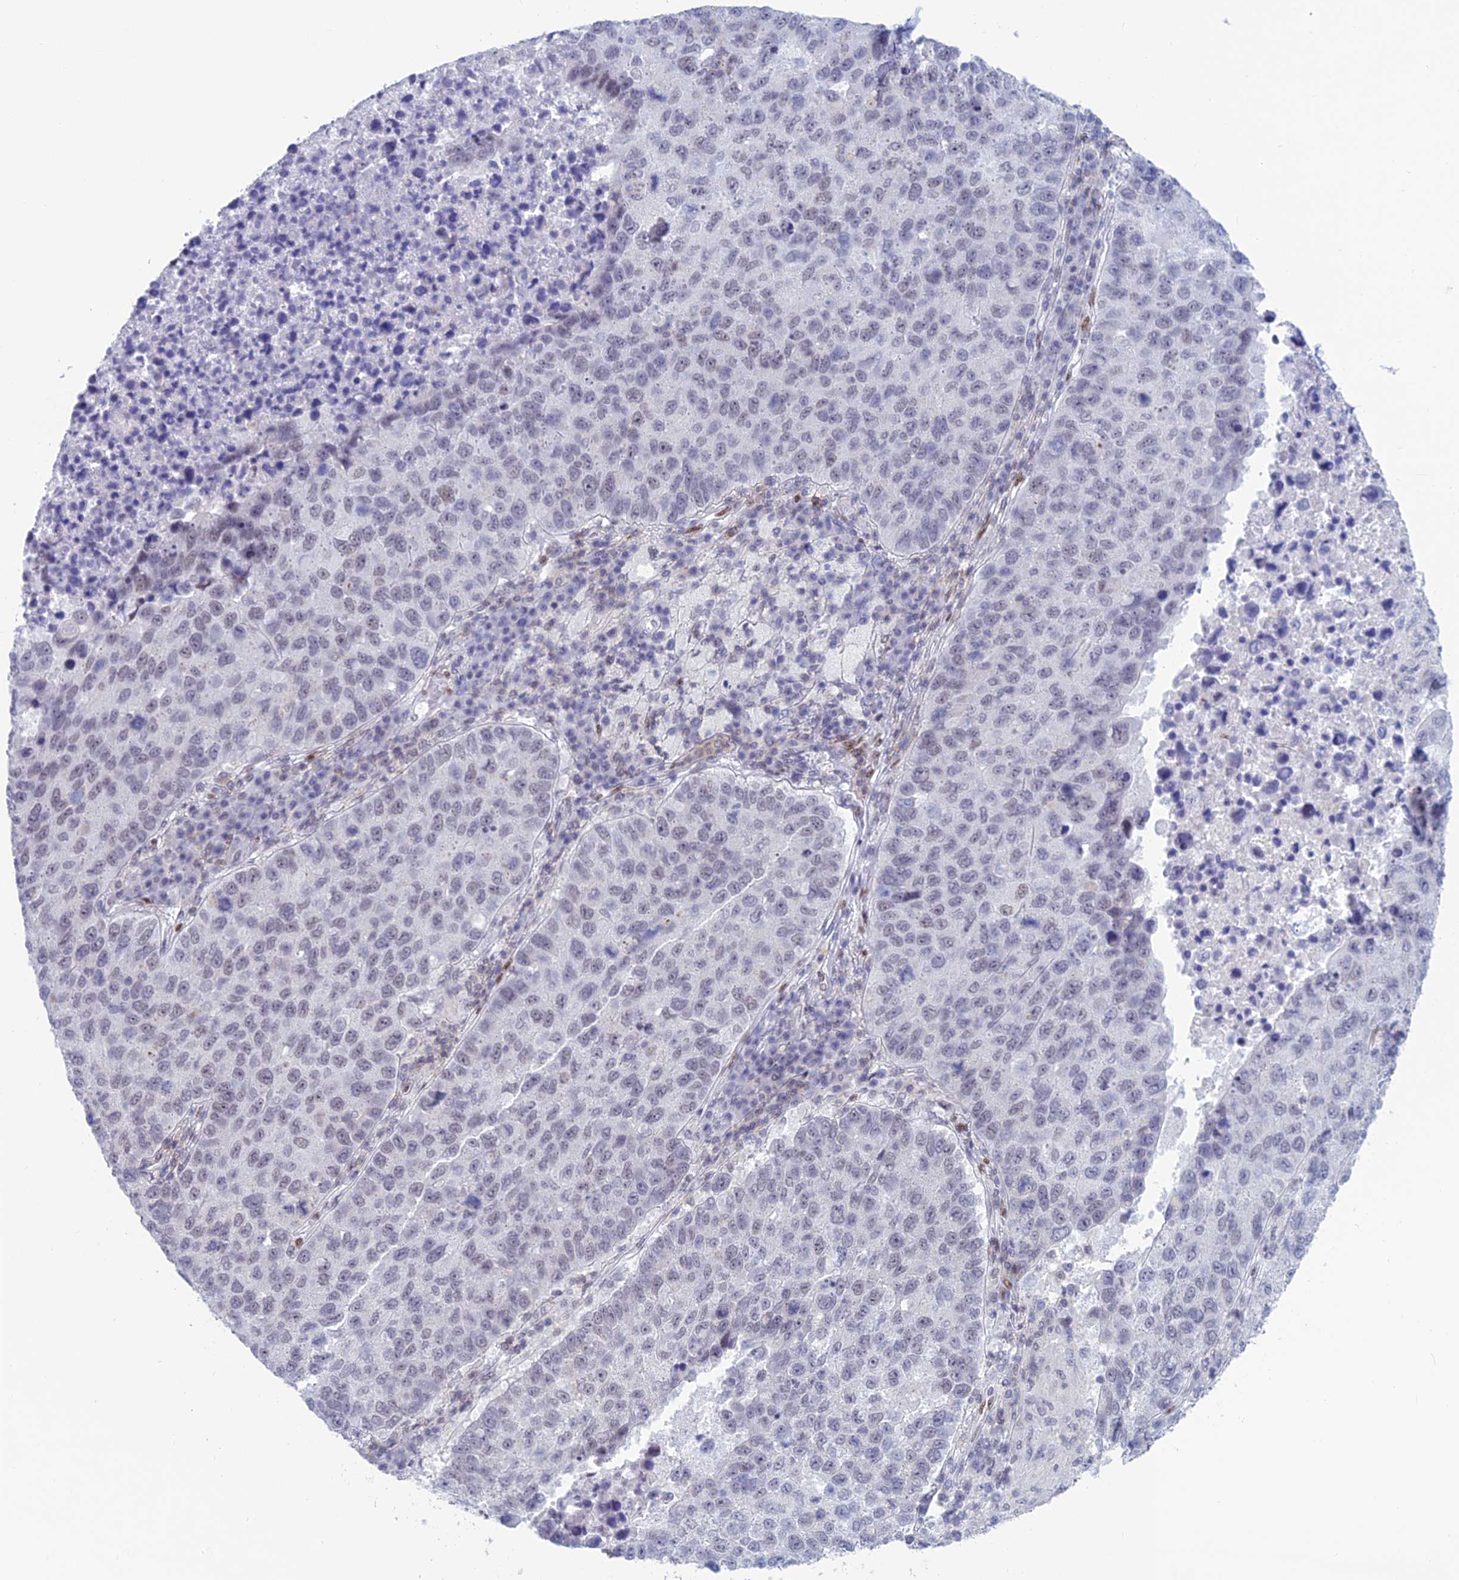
{"staining": {"intensity": "negative", "quantity": "none", "location": "none"}, "tissue": "lung cancer", "cell_type": "Tumor cells", "image_type": "cancer", "snomed": [{"axis": "morphology", "description": "Squamous cell carcinoma, NOS"}, {"axis": "topography", "description": "Lung"}], "caption": "This is an IHC image of squamous cell carcinoma (lung). There is no expression in tumor cells.", "gene": "NOL4L", "patient": {"sex": "male", "age": 73}}